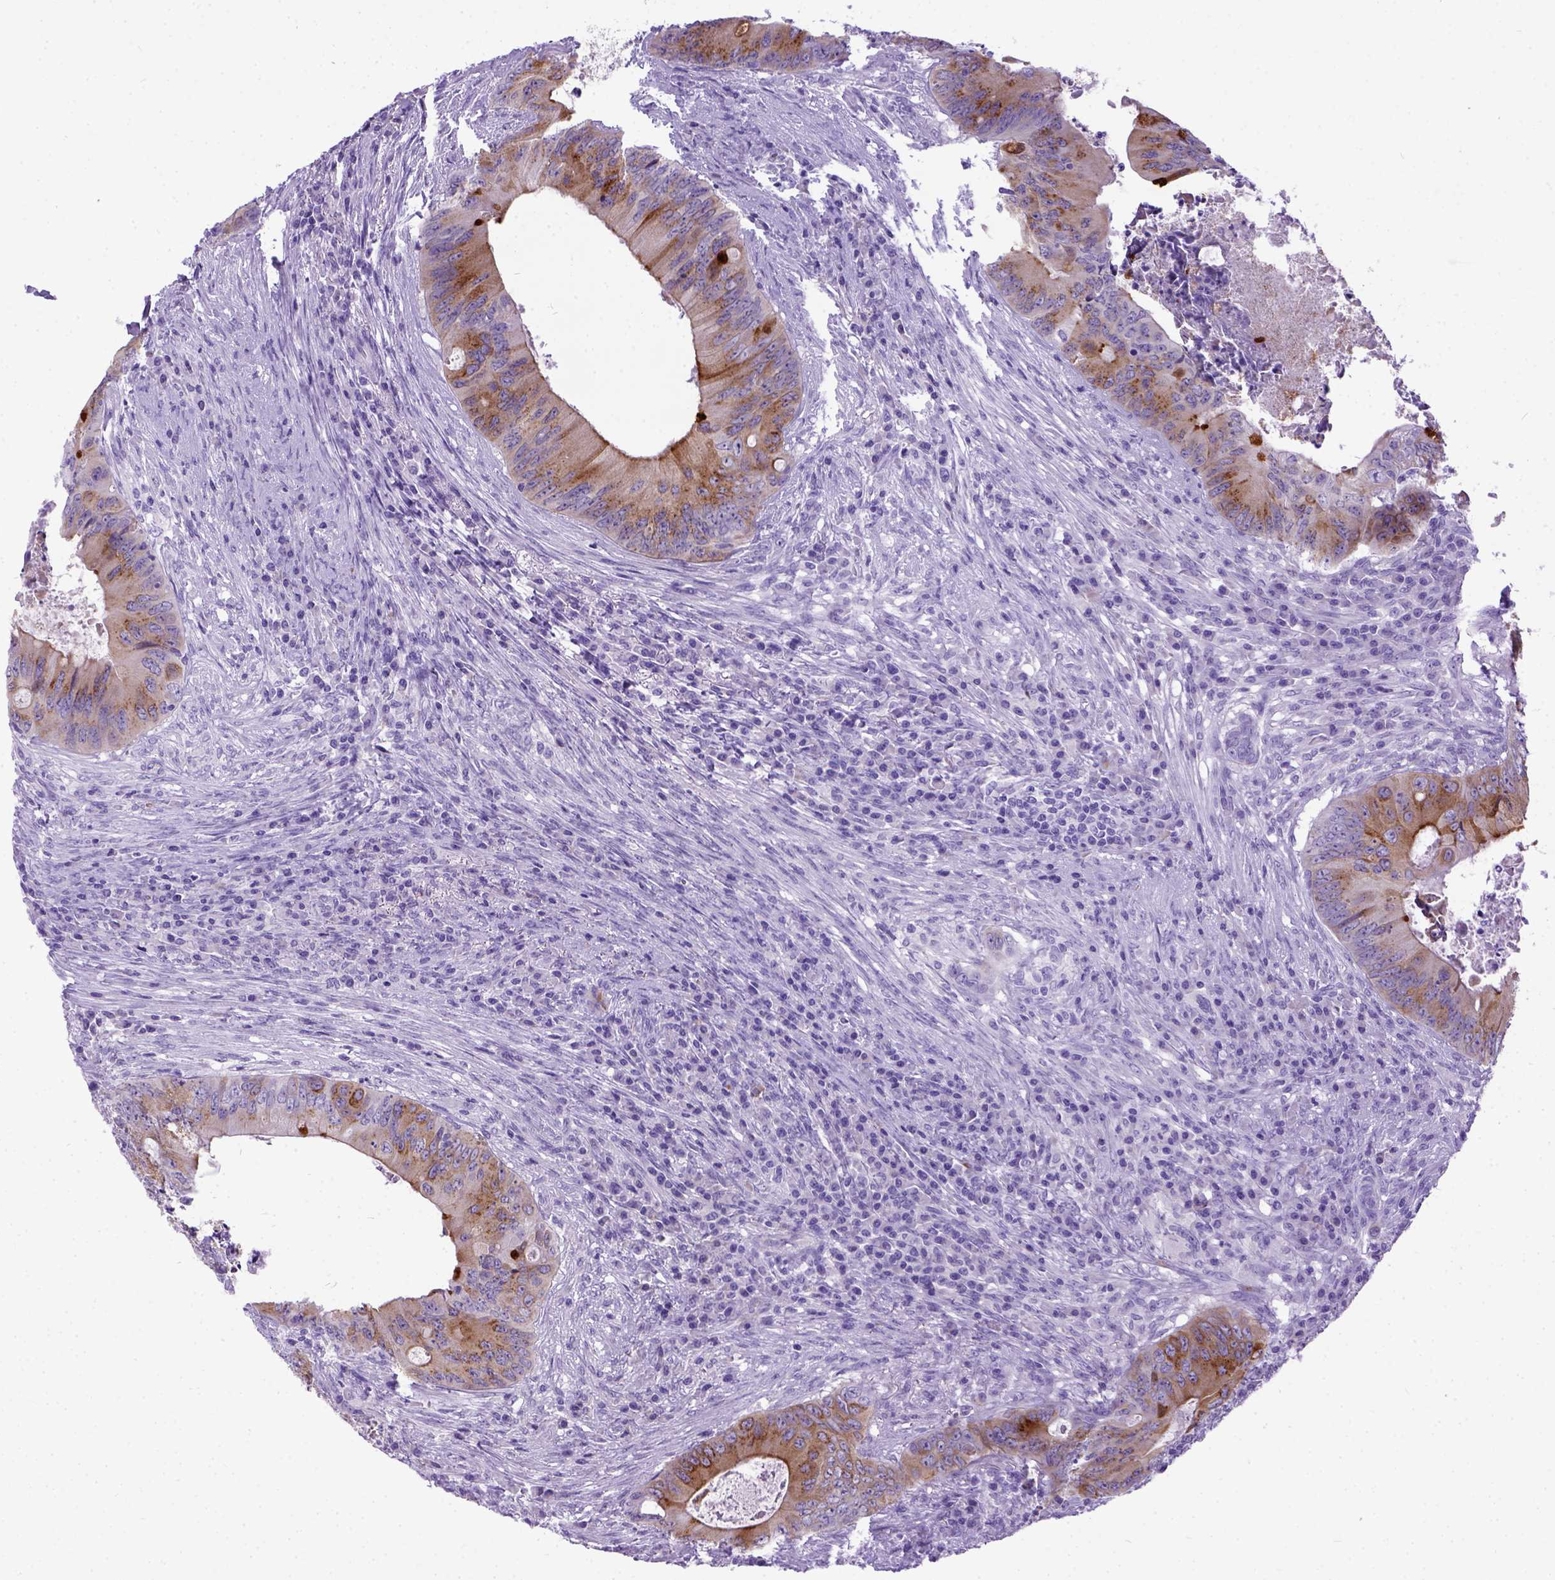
{"staining": {"intensity": "moderate", "quantity": ">75%", "location": "cytoplasmic/membranous"}, "tissue": "colorectal cancer", "cell_type": "Tumor cells", "image_type": "cancer", "snomed": [{"axis": "morphology", "description": "Adenocarcinoma, NOS"}, {"axis": "topography", "description": "Colon"}], "caption": "Immunohistochemistry histopathology image of neoplastic tissue: human adenocarcinoma (colorectal) stained using IHC demonstrates medium levels of moderate protein expression localized specifically in the cytoplasmic/membranous of tumor cells, appearing as a cytoplasmic/membranous brown color.", "gene": "IGF2", "patient": {"sex": "female", "age": 74}}